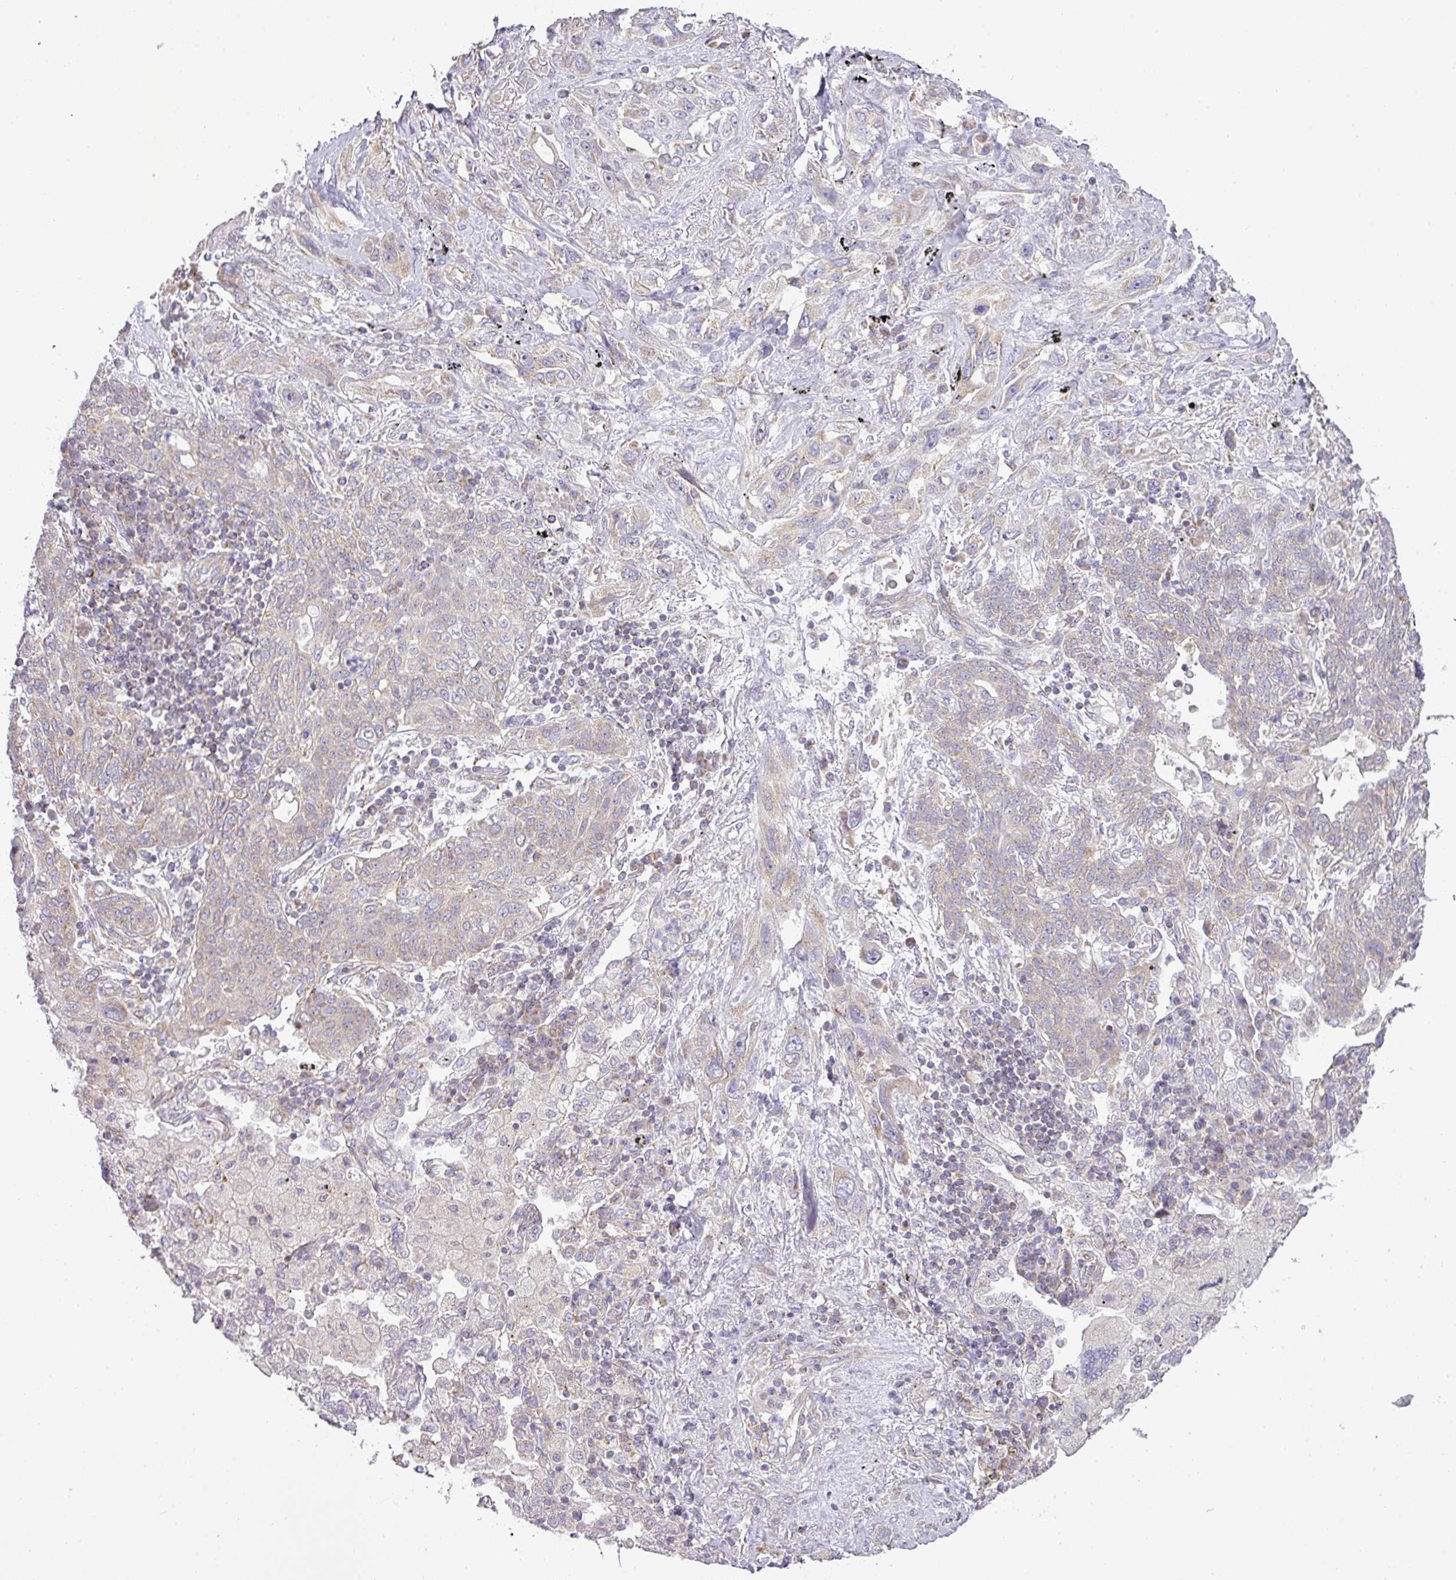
{"staining": {"intensity": "weak", "quantity": "25%-75%", "location": "cytoplasmic/membranous"}, "tissue": "lung cancer", "cell_type": "Tumor cells", "image_type": "cancer", "snomed": [{"axis": "morphology", "description": "Squamous cell carcinoma, NOS"}, {"axis": "topography", "description": "Lung"}], "caption": "Squamous cell carcinoma (lung) was stained to show a protein in brown. There is low levels of weak cytoplasmic/membranous expression in about 25%-75% of tumor cells.", "gene": "ZNF211", "patient": {"sex": "female", "age": 70}}